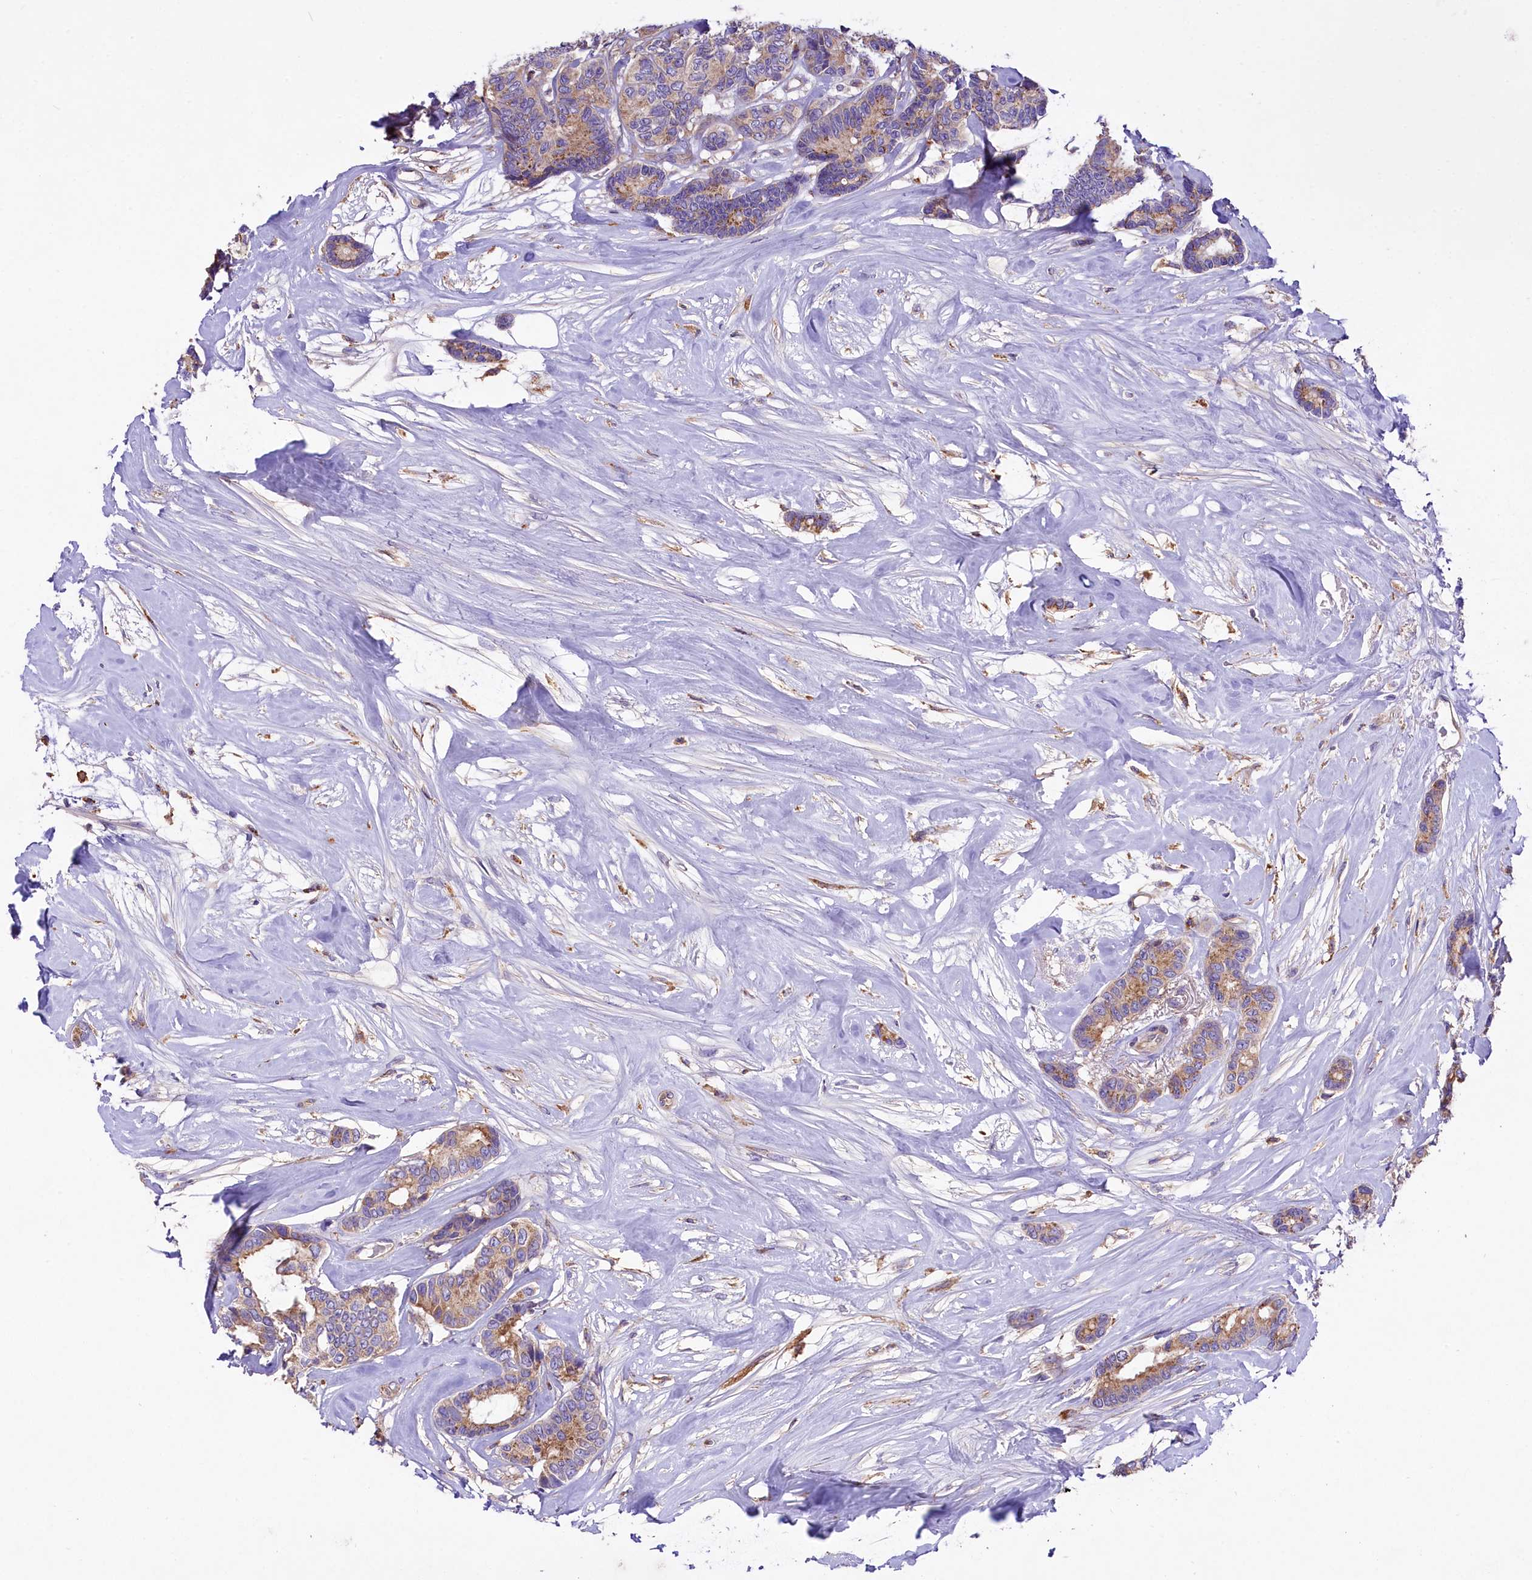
{"staining": {"intensity": "moderate", "quantity": "25%-75%", "location": "cytoplasmic/membranous"}, "tissue": "breast cancer", "cell_type": "Tumor cells", "image_type": "cancer", "snomed": [{"axis": "morphology", "description": "Duct carcinoma"}, {"axis": "topography", "description": "Breast"}], "caption": "Protein expression analysis of breast cancer (intraductal carcinoma) demonstrates moderate cytoplasmic/membranous expression in about 25%-75% of tumor cells.", "gene": "PEMT", "patient": {"sex": "female", "age": 87}}